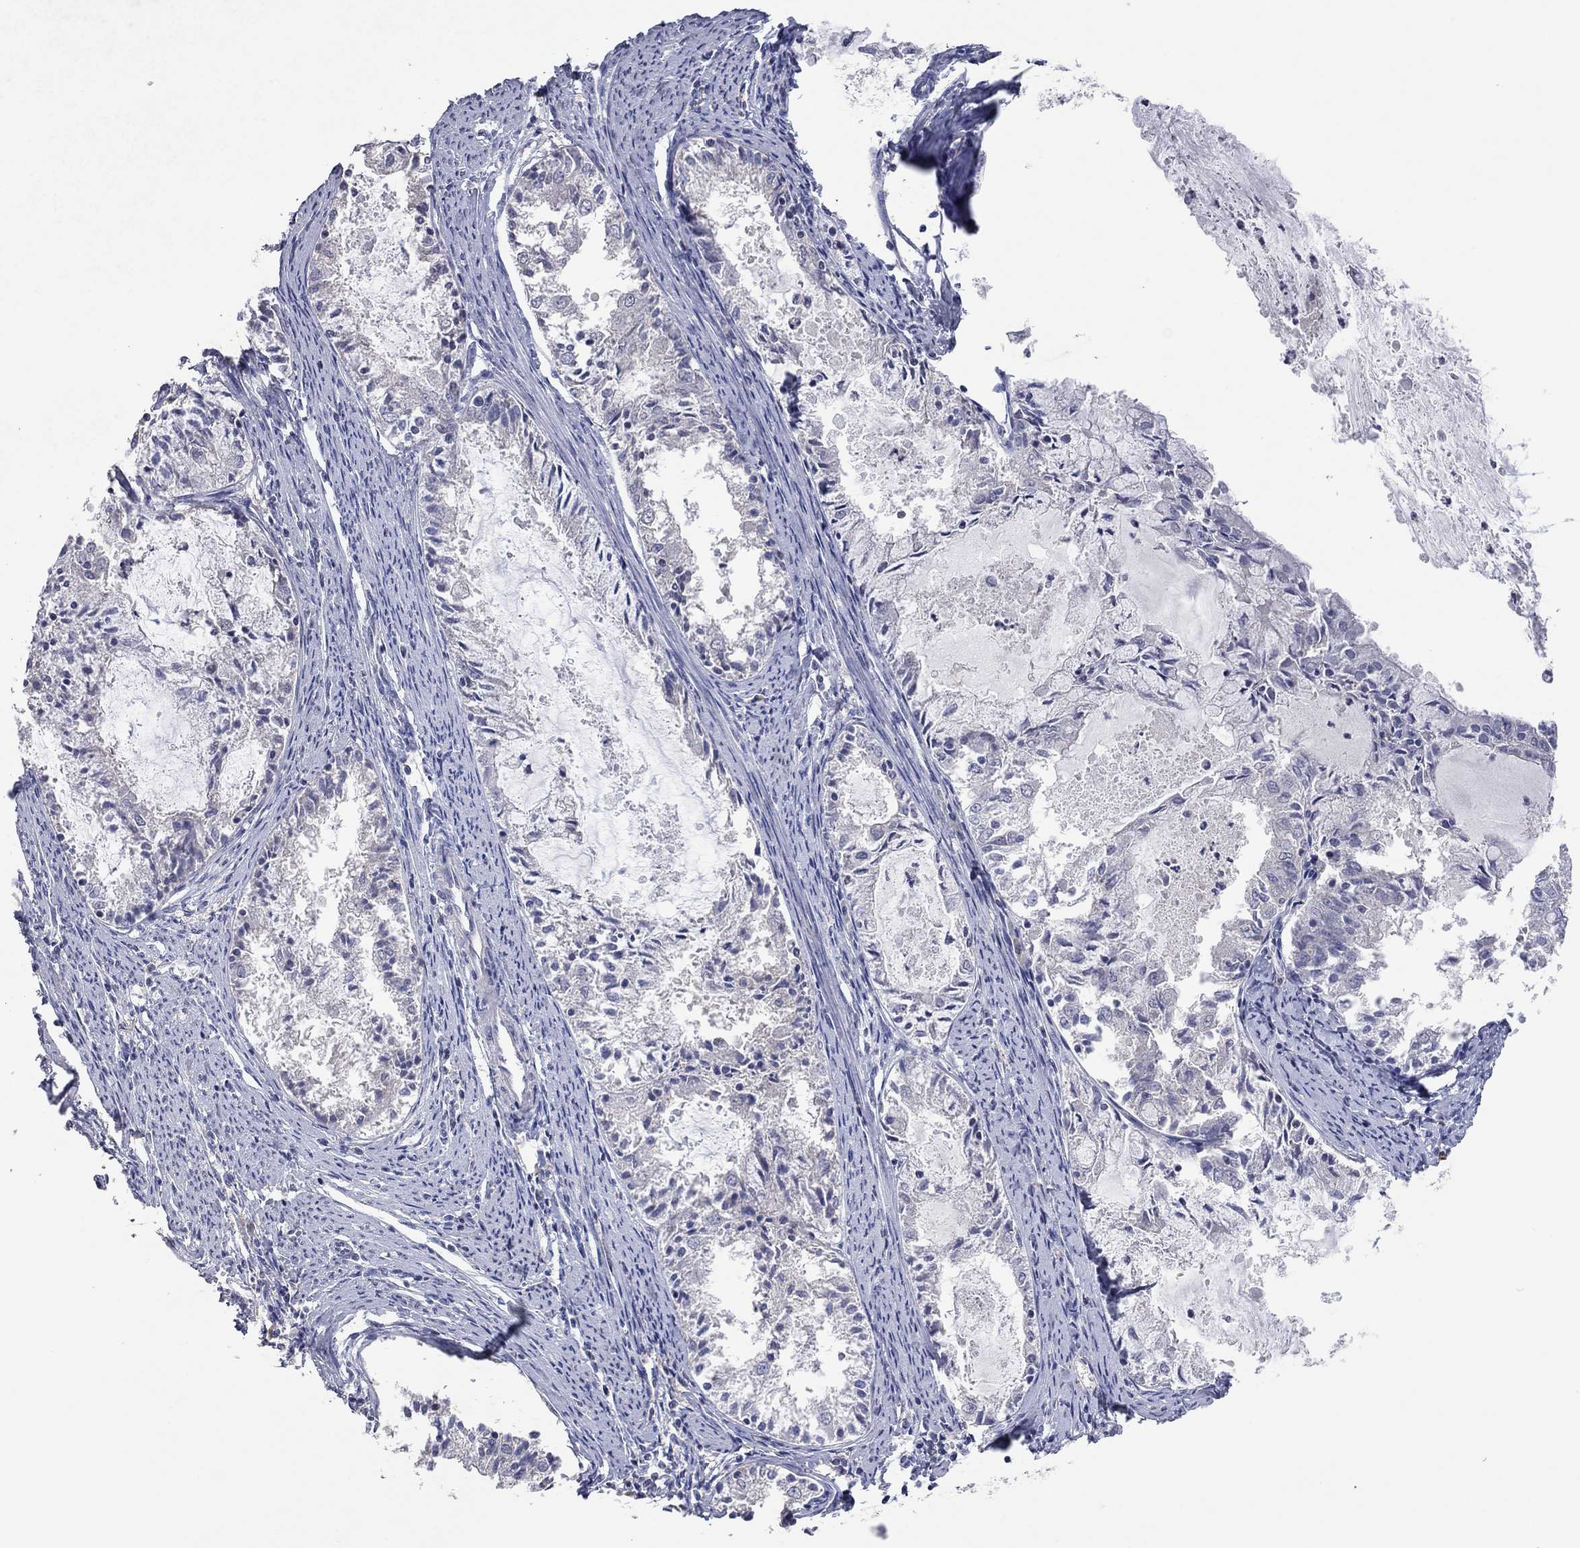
{"staining": {"intensity": "negative", "quantity": "none", "location": "none"}, "tissue": "endometrial cancer", "cell_type": "Tumor cells", "image_type": "cancer", "snomed": [{"axis": "morphology", "description": "Adenocarcinoma, NOS"}, {"axis": "topography", "description": "Endometrium"}], "caption": "An immunohistochemistry (IHC) micrograph of endometrial cancer is shown. There is no staining in tumor cells of endometrial cancer. Brightfield microscopy of IHC stained with DAB (brown) and hematoxylin (blue), captured at high magnification.", "gene": "MMP13", "patient": {"sex": "female", "age": 57}}